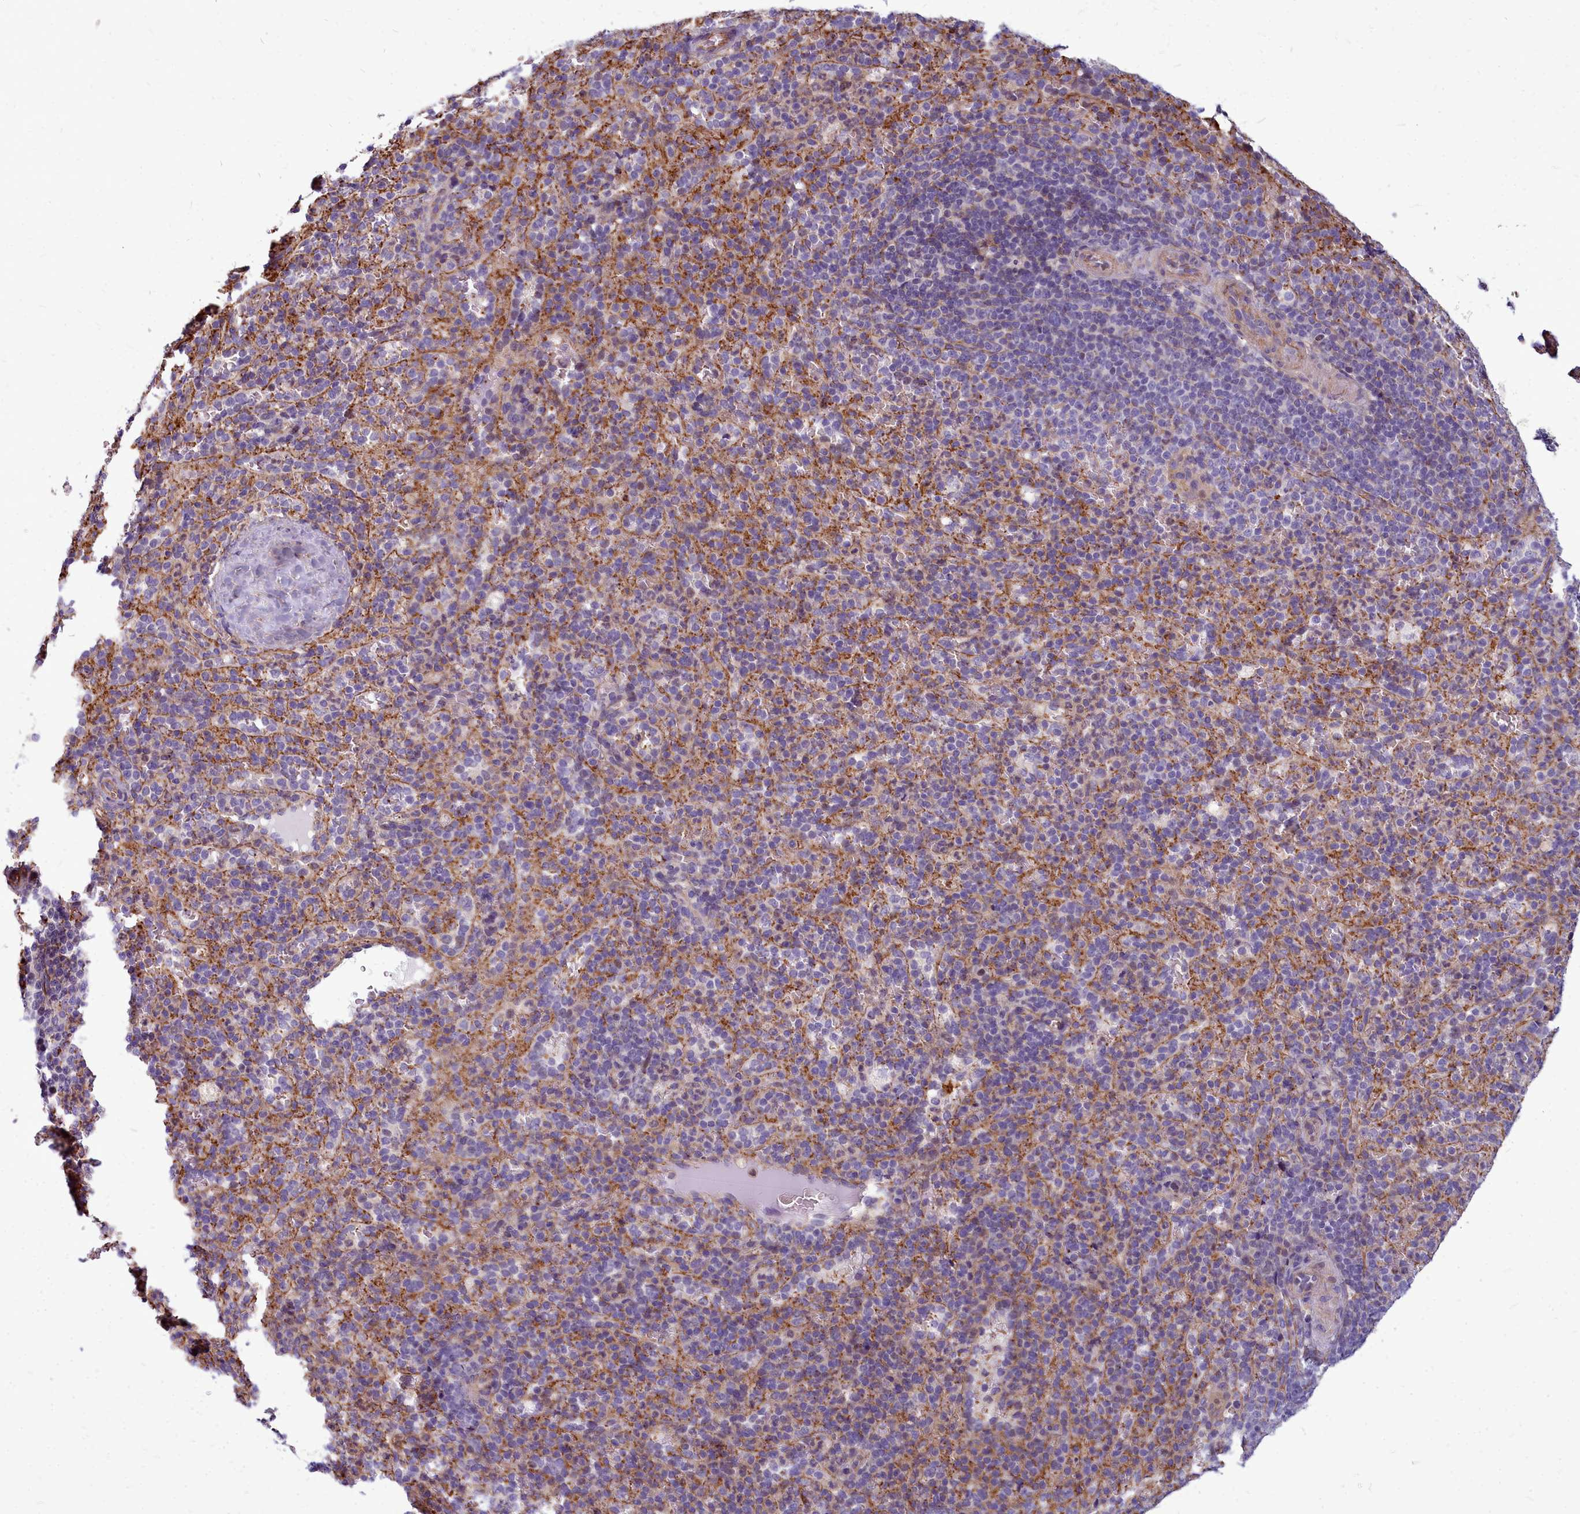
{"staining": {"intensity": "negative", "quantity": "none", "location": "none"}, "tissue": "spleen", "cell_type": "Cells in red pulp", "image_type": "normal", "snomed": [{"axis": "morphology", "description": "Normal tissue, NOS"}, {"axis": "topography", "description": "Spleen"}], "caption": "High power microscopy photomicrograph of an immunohistochemistry (IHC) photomicrograph of benign spleen, revealing no significant expression in cells in red pulp.", "gene": "TTC5", "patient": {"sex": "female", "age": 21}}